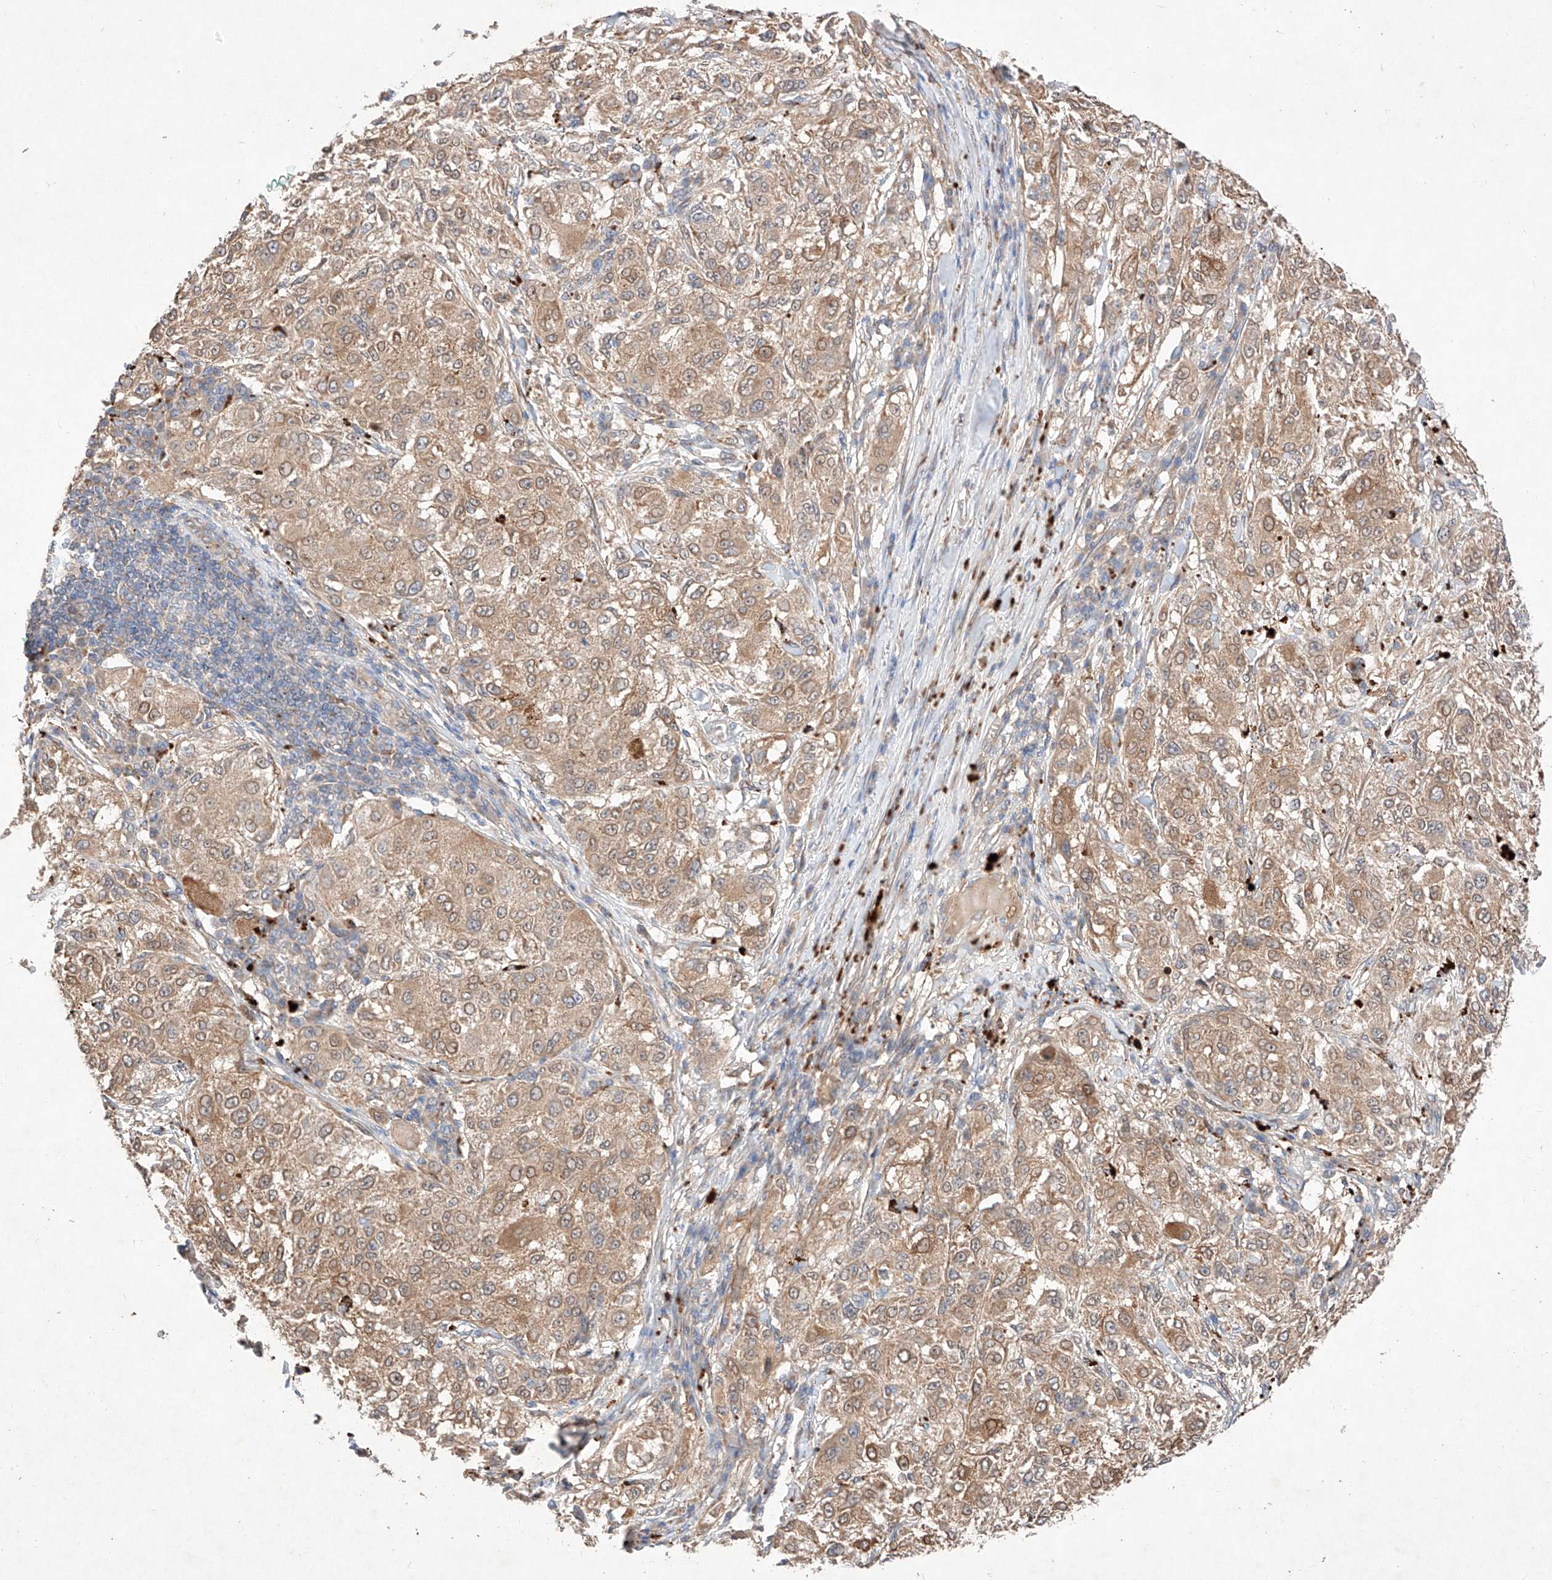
{"staining": {"intensity": "moderate", "quantity": ">75%", "location": "cytoplasmic/membranous"}, "tissue": "melanoma", "cell_type": "Tumor cells", "image_type": "cancer", "snomed": [{"axis": "morphology", "description": "Necrosis, NOS"}, {"axis": "morphology", "description": "Malignant melanoma, NOS"}, {"axis": "topography", "description": "Skin"}], "caption": "Human malignant melanoma stained with a brown dye displays moderate cytoplasmic/membranous positive positivity in approximately >75% of tumor cells.", "gene": "C6orf62", "patient": {"sex": "female", "age": 87}}